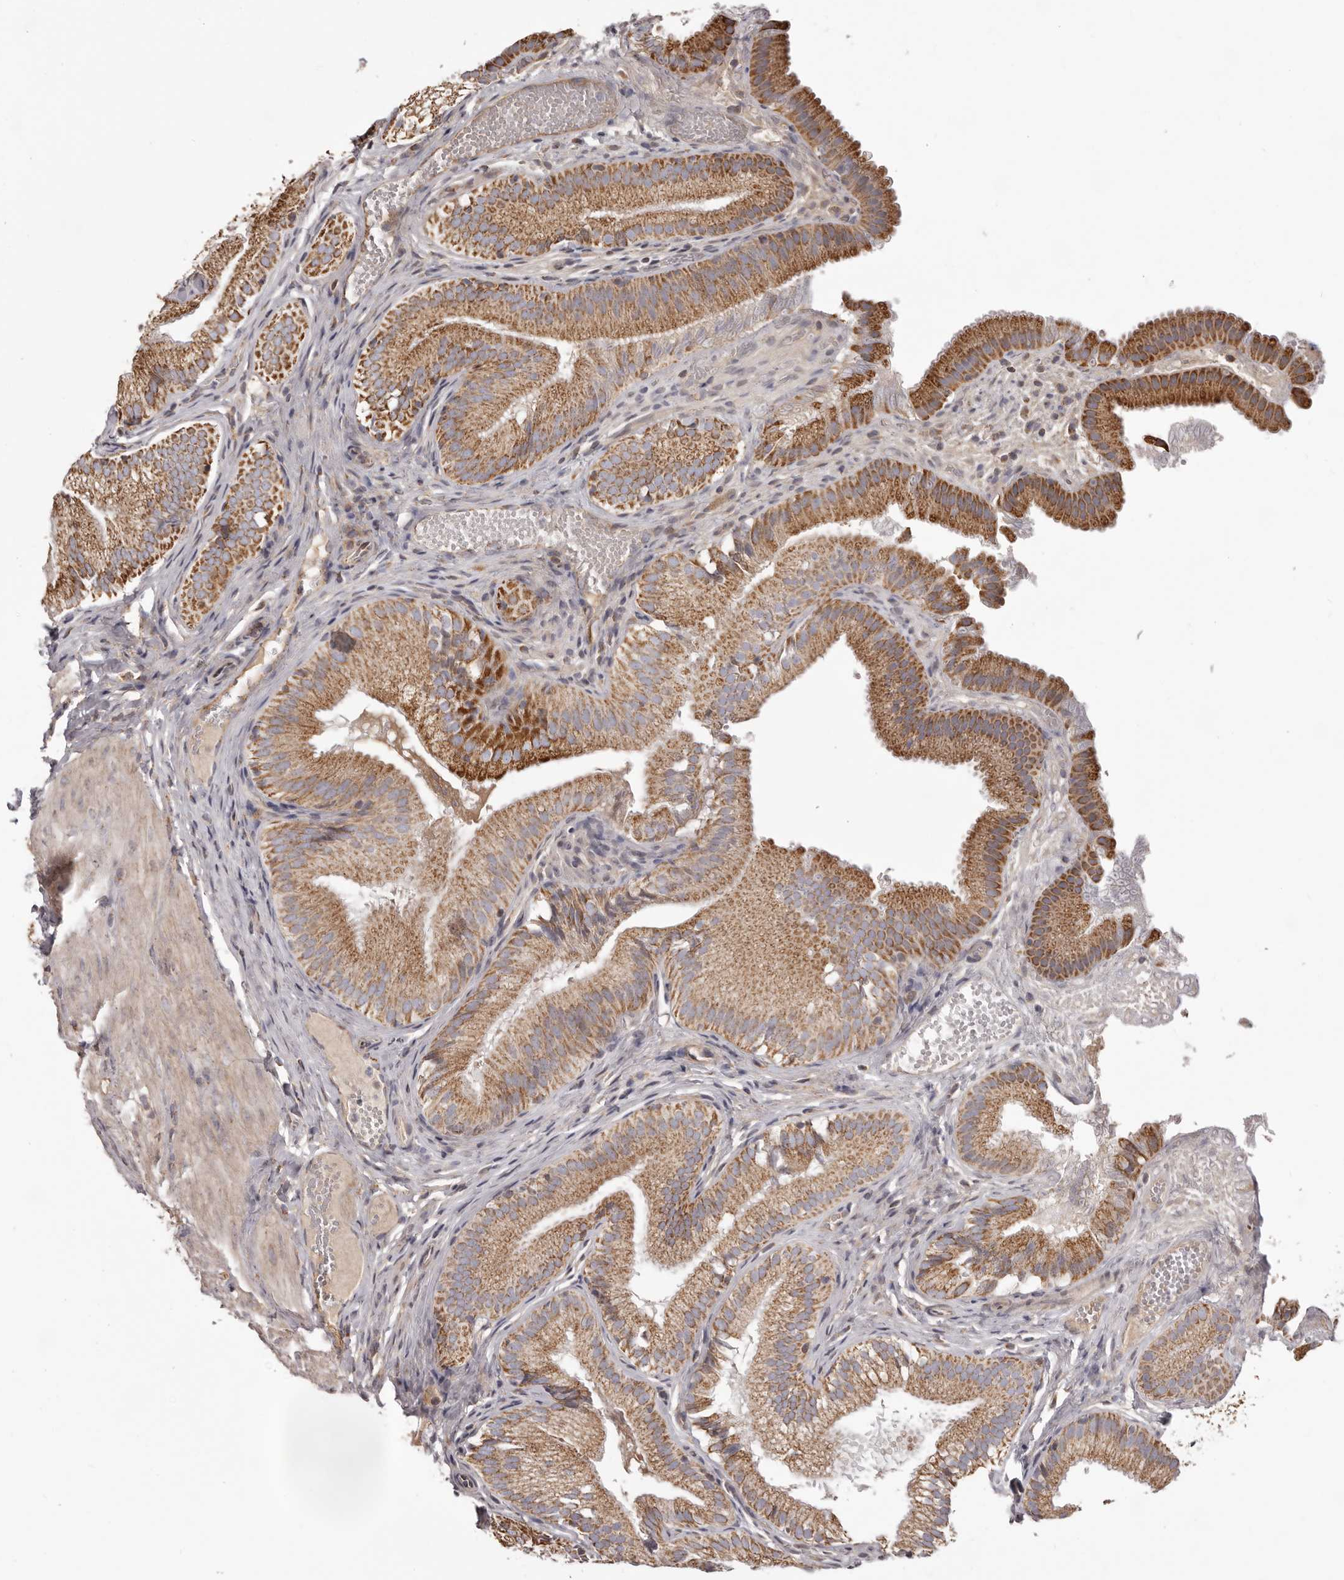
{"staining": {"intensity": "strong", "quantity": ">75%", "location": "cytoplasmic/membranous"}, "tissue": "gallbladder", "cell_type": "Glandular cells", "image_type": "normal", "snomed": [{"axis": "morphology", "description": "Normal tissue, NOS"}, {"axis": "topography", "description": "Gallbladder"}], "caption": "Immunohistochemical staining of normal gallbladder demonstrates strong cytoplasmic/membranous protein expression in about >75% of glandular cells. Nuclei are stained in blue.", "gene": "CHRM2", "patient": {"sex": "female", "age": 30}}